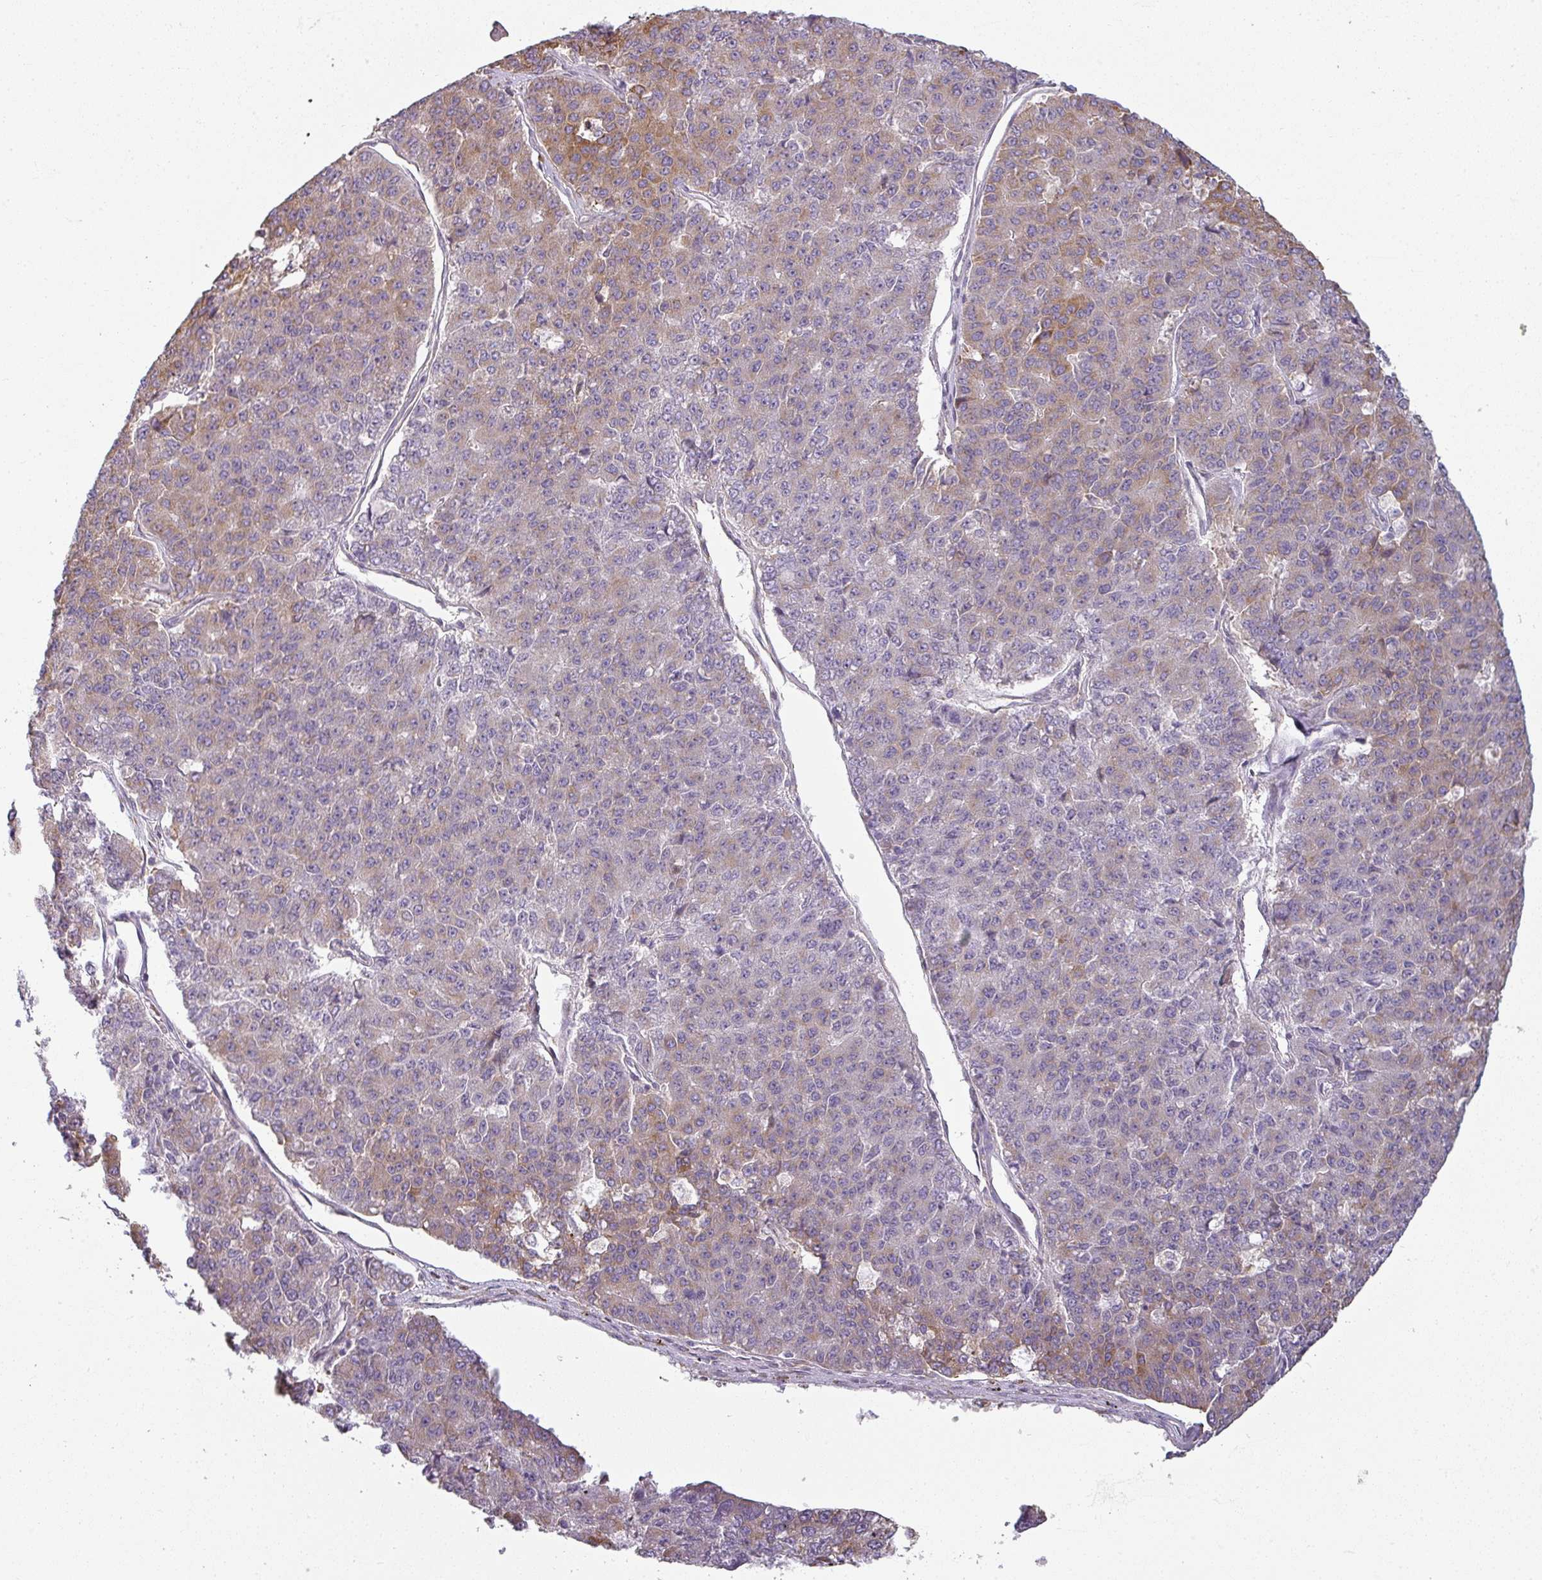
{"staining": {"intensity": "weak", "quantity": "<25%", "location": "cytoplasmic/membranous"}, "tissue": "pancreatic cancer", "cell_type": "Tumor cells", "image_type": "cancer", "snomed": [{"axis": "morphology", "description": "Adenocarcinoma, NOS"}, {"axis": "topography", "description": "Pancreas"}], "caption": "High power microscopy image of an immunohistochemistry (IHC) photomicrograph of adenocarcinoma (pancreatic), revealing no significant staining in tumor cells.", "gene": "CCDC144A", "patient": {"sex": "male", "age": 50}}